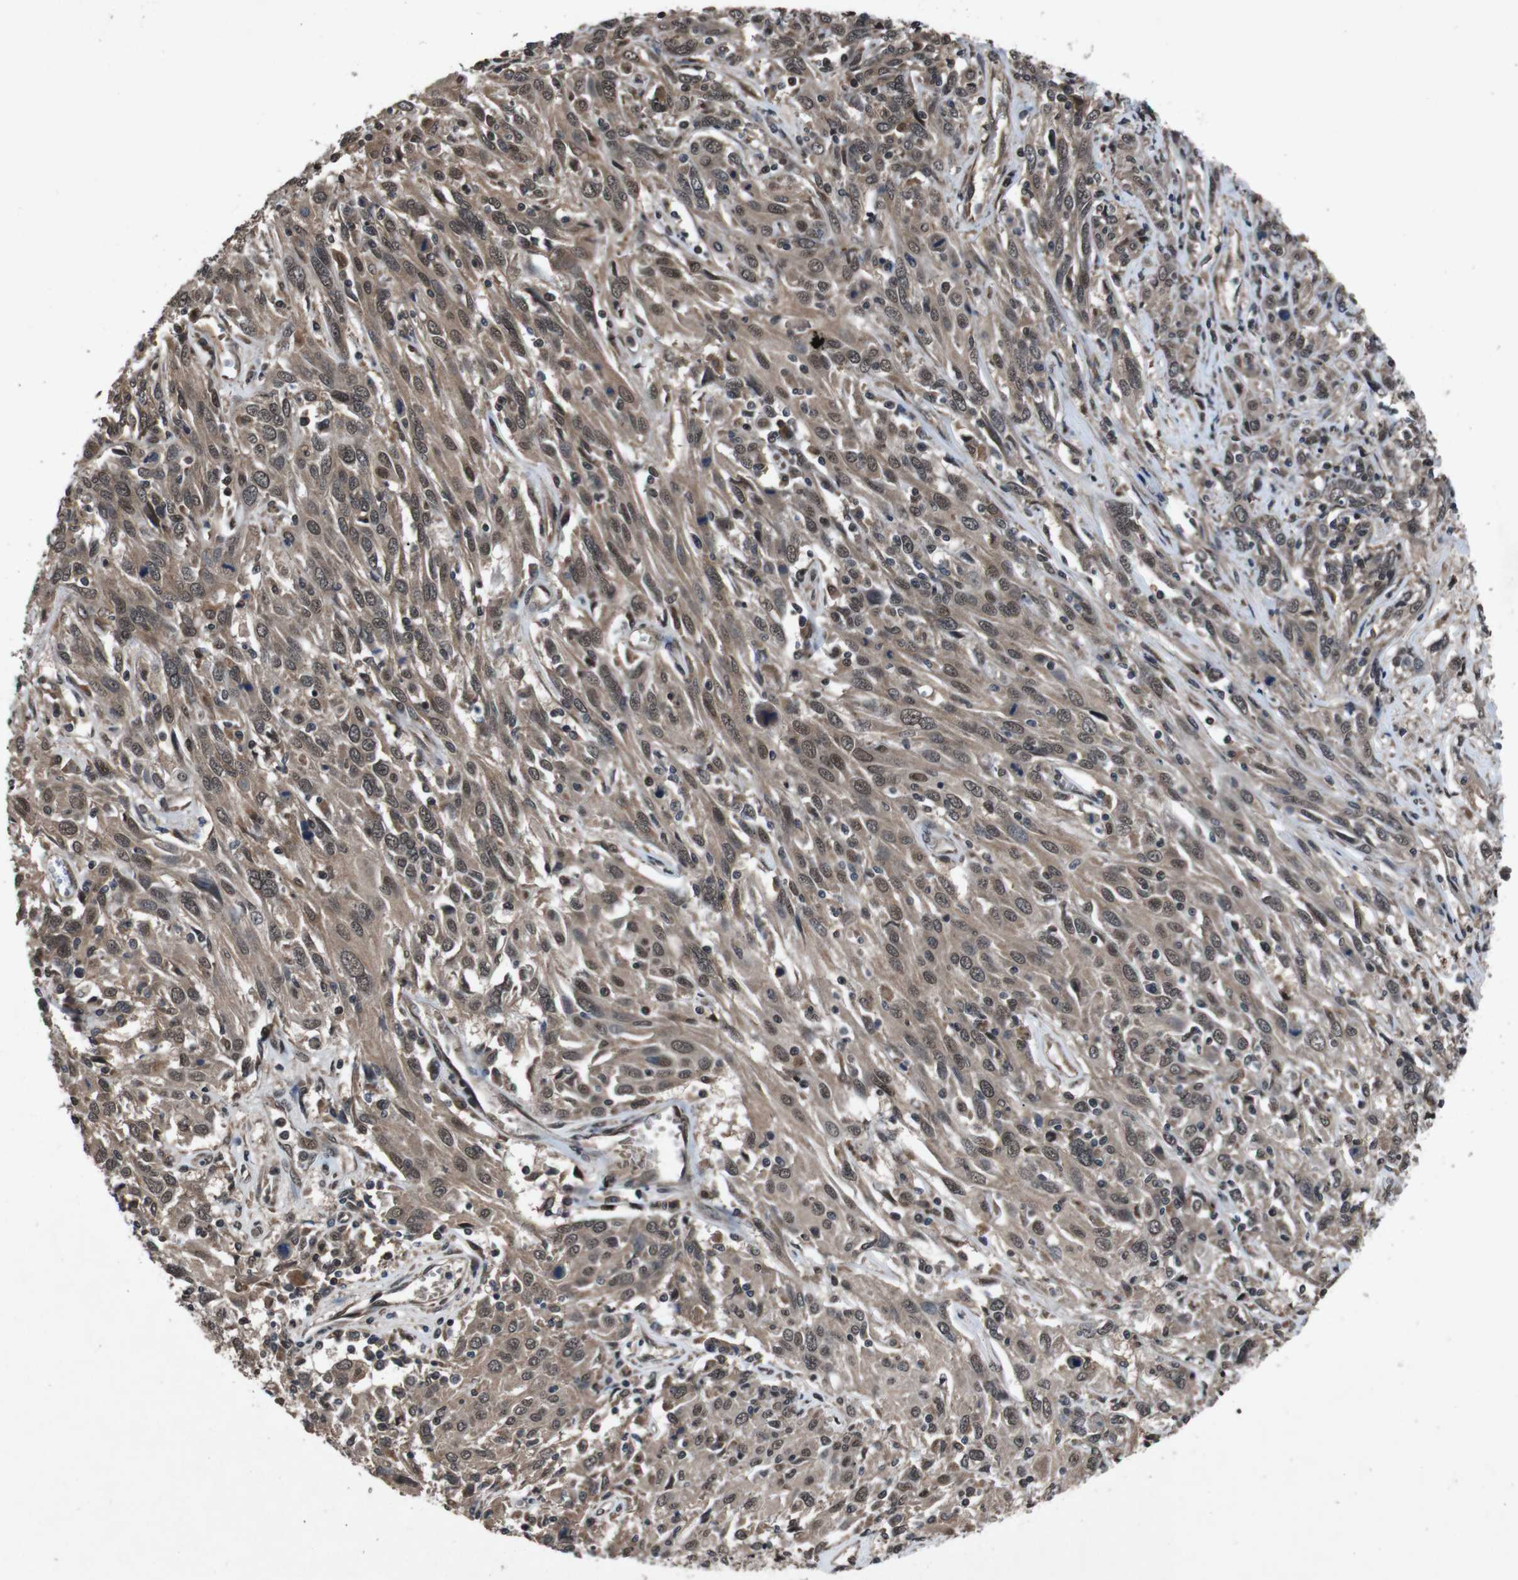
{"staining": {"intensity": "moderate", "quantity": ">75%", "location": "cytoplasmic/membranous,nuclear"}, "tissue": "cervical cancer", "cell_type": "Tumor cells", "image_type": "cancer", "snomed": [{"axis": "morphology", "description": "Squamous cell carcinoma, NOS"}, {"axis": "topography", "description": "Cervix"}], "caption": "Immunohistochemistry micrograph of cervical squamous cell carcinoma stained for a protein (brown), which displays medium levels of moderate cytoplasmic/membranous and nuclear staining in approximately >75% of tumor cells.", "gene": "SOCS1", "patient": {"sex": "female", "age": 46}}